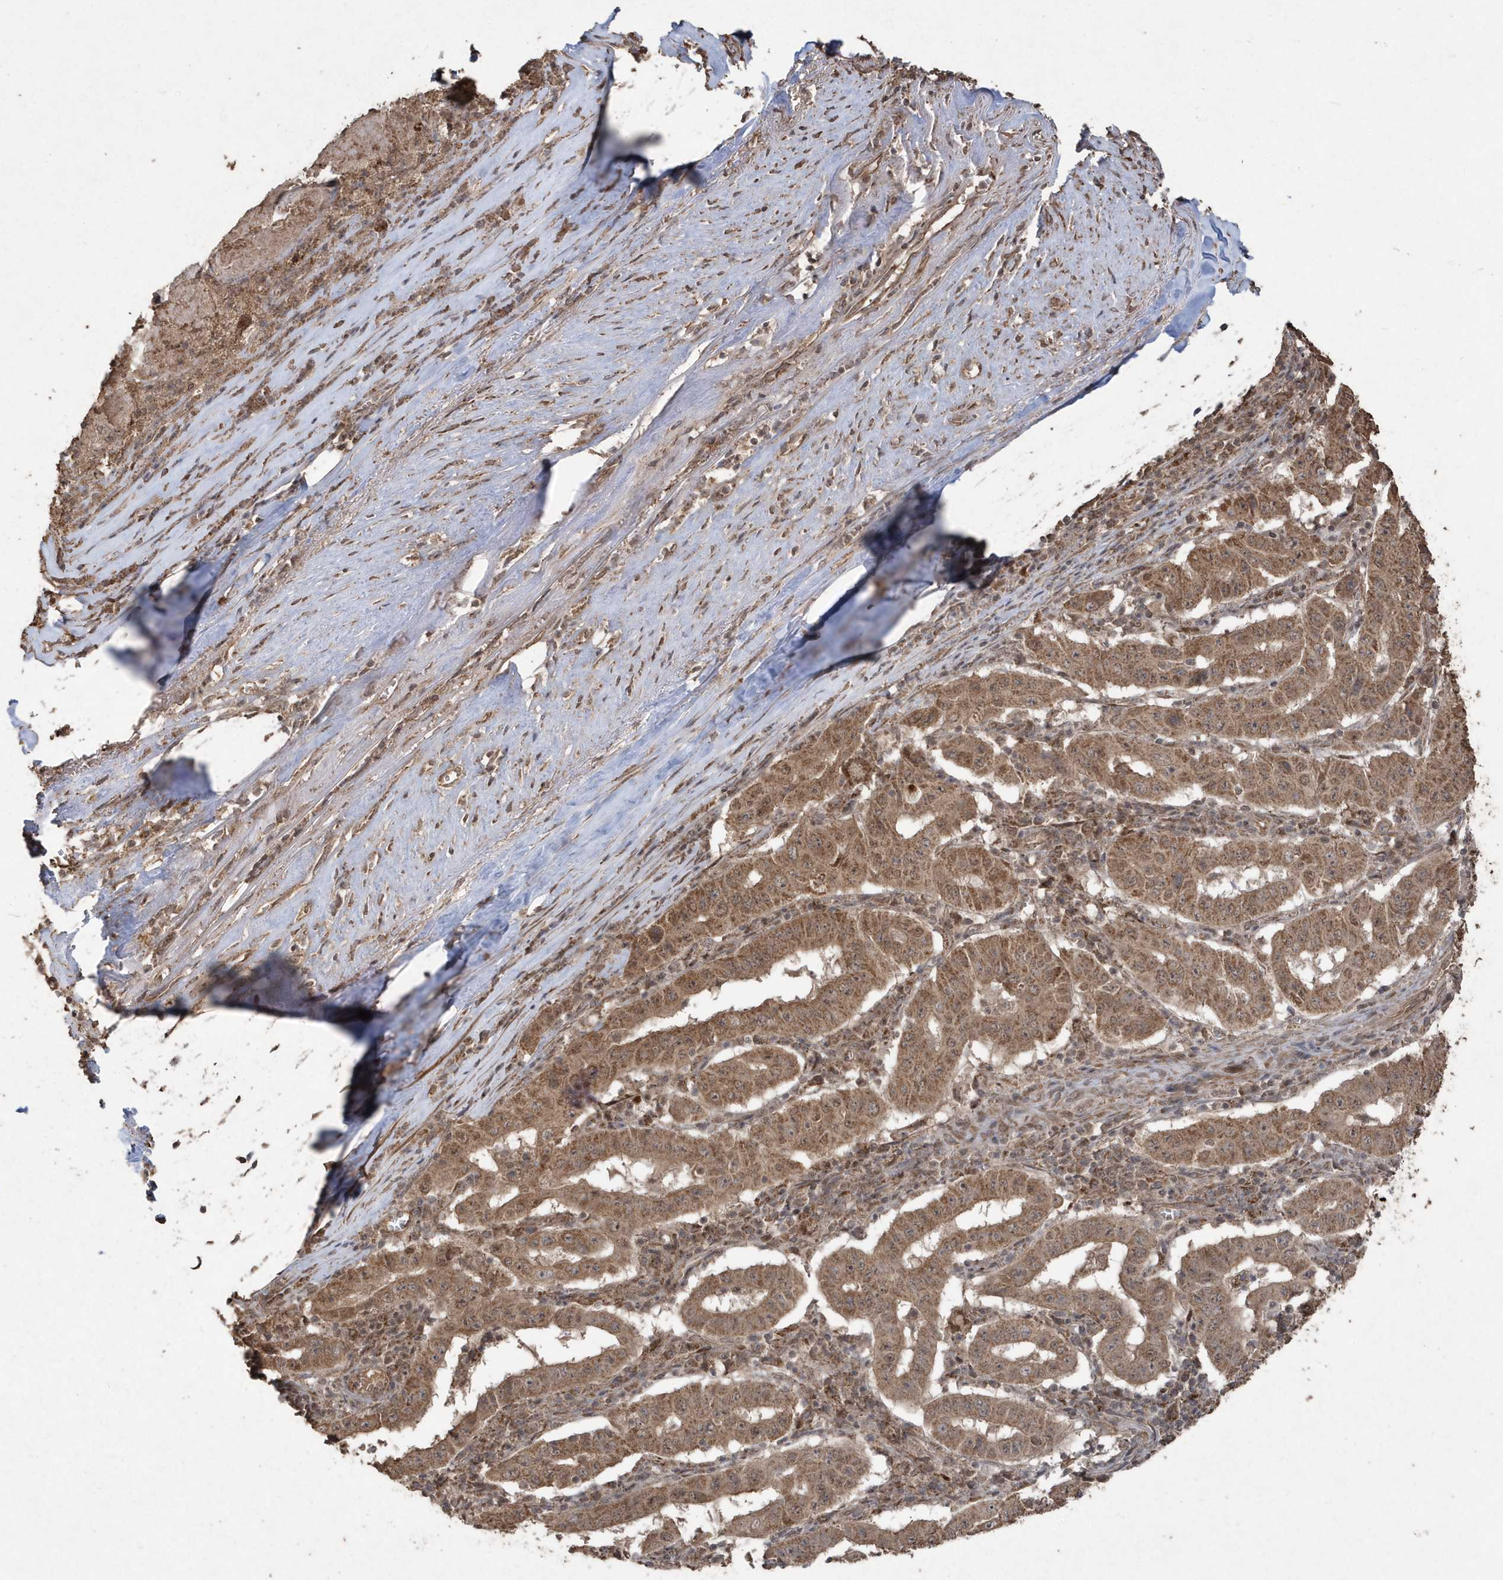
{"staining": {"intensity": "moderate", "quantity": ">75%", "location": "cytoplasmic/membranous"}, "tissue": "pancreatic cancer", "cell_type": "Tumor cells", "image_type": "cancer", "snomed": [{"axis": "morphology", "description": "Adenocarcinoma, NOS"}, {"axis": "topography", "description": "Pancreas"}], "caption": "Protein expression by IHC displays moderate cytoplasmic/membranous staining in about >75% of tumor cells in pancreatic adenocarcinoma.", "gene": "PAXBP1", "patient": {"sex": "male", "age": 63}}